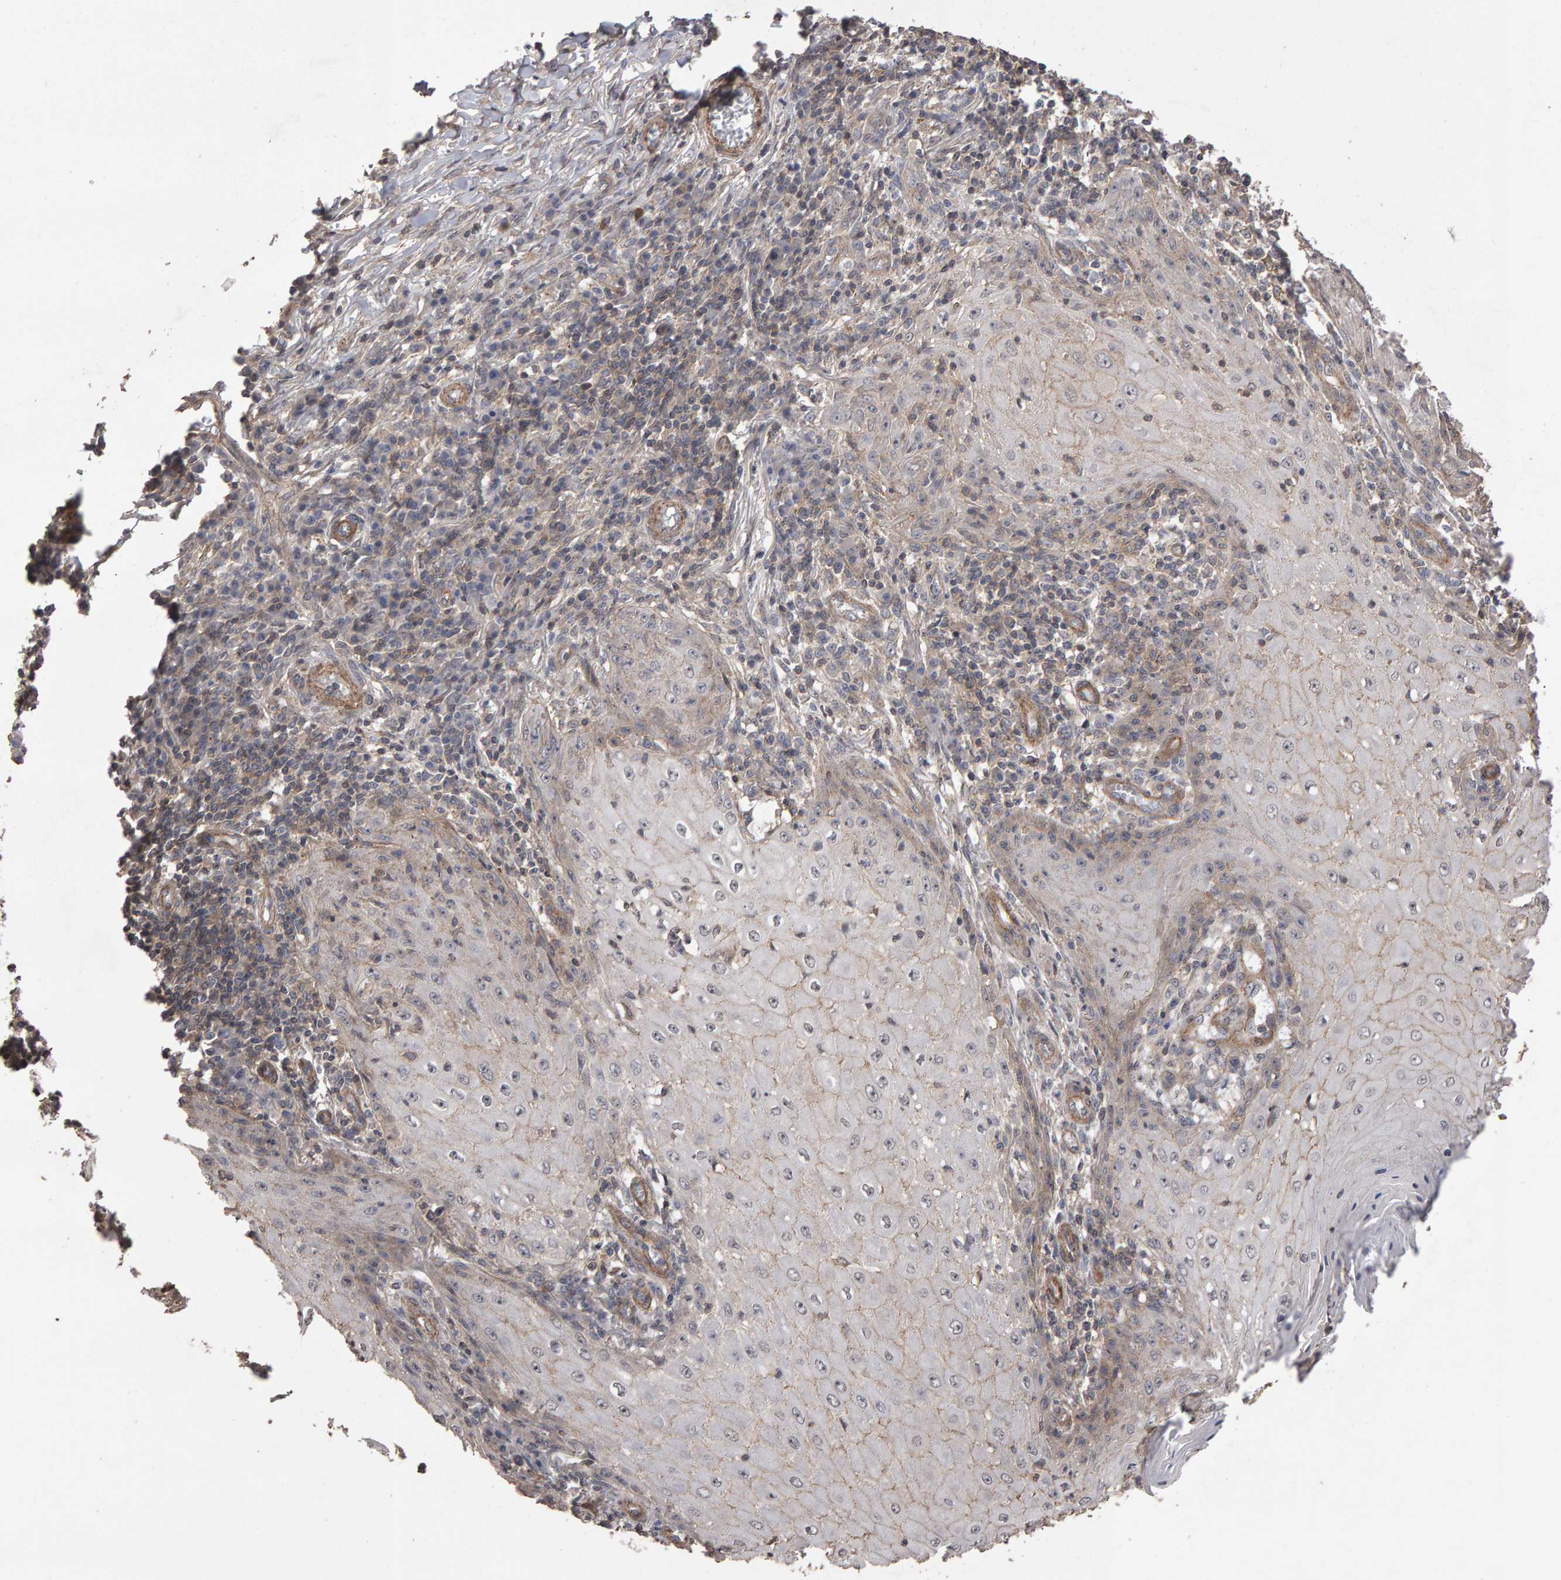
{"staining": {"intensity": "negative", "quantity": "none", "location": "none"}, "tissue": "skin cancer", "cell_type": "Tumor cells", "image_type": "cancer", "snomed": [{"axis": "morphology", "description": "Squamous cell carcinoma, NOS"}, {"axis": "topography", "description": "Skin"}], "caption": "An image of human squamous cell carcinoma (skin) is negative for staining in tumor cells.", "gene": "SCRIB", "patient": {"sex": "female", "age": 73}}